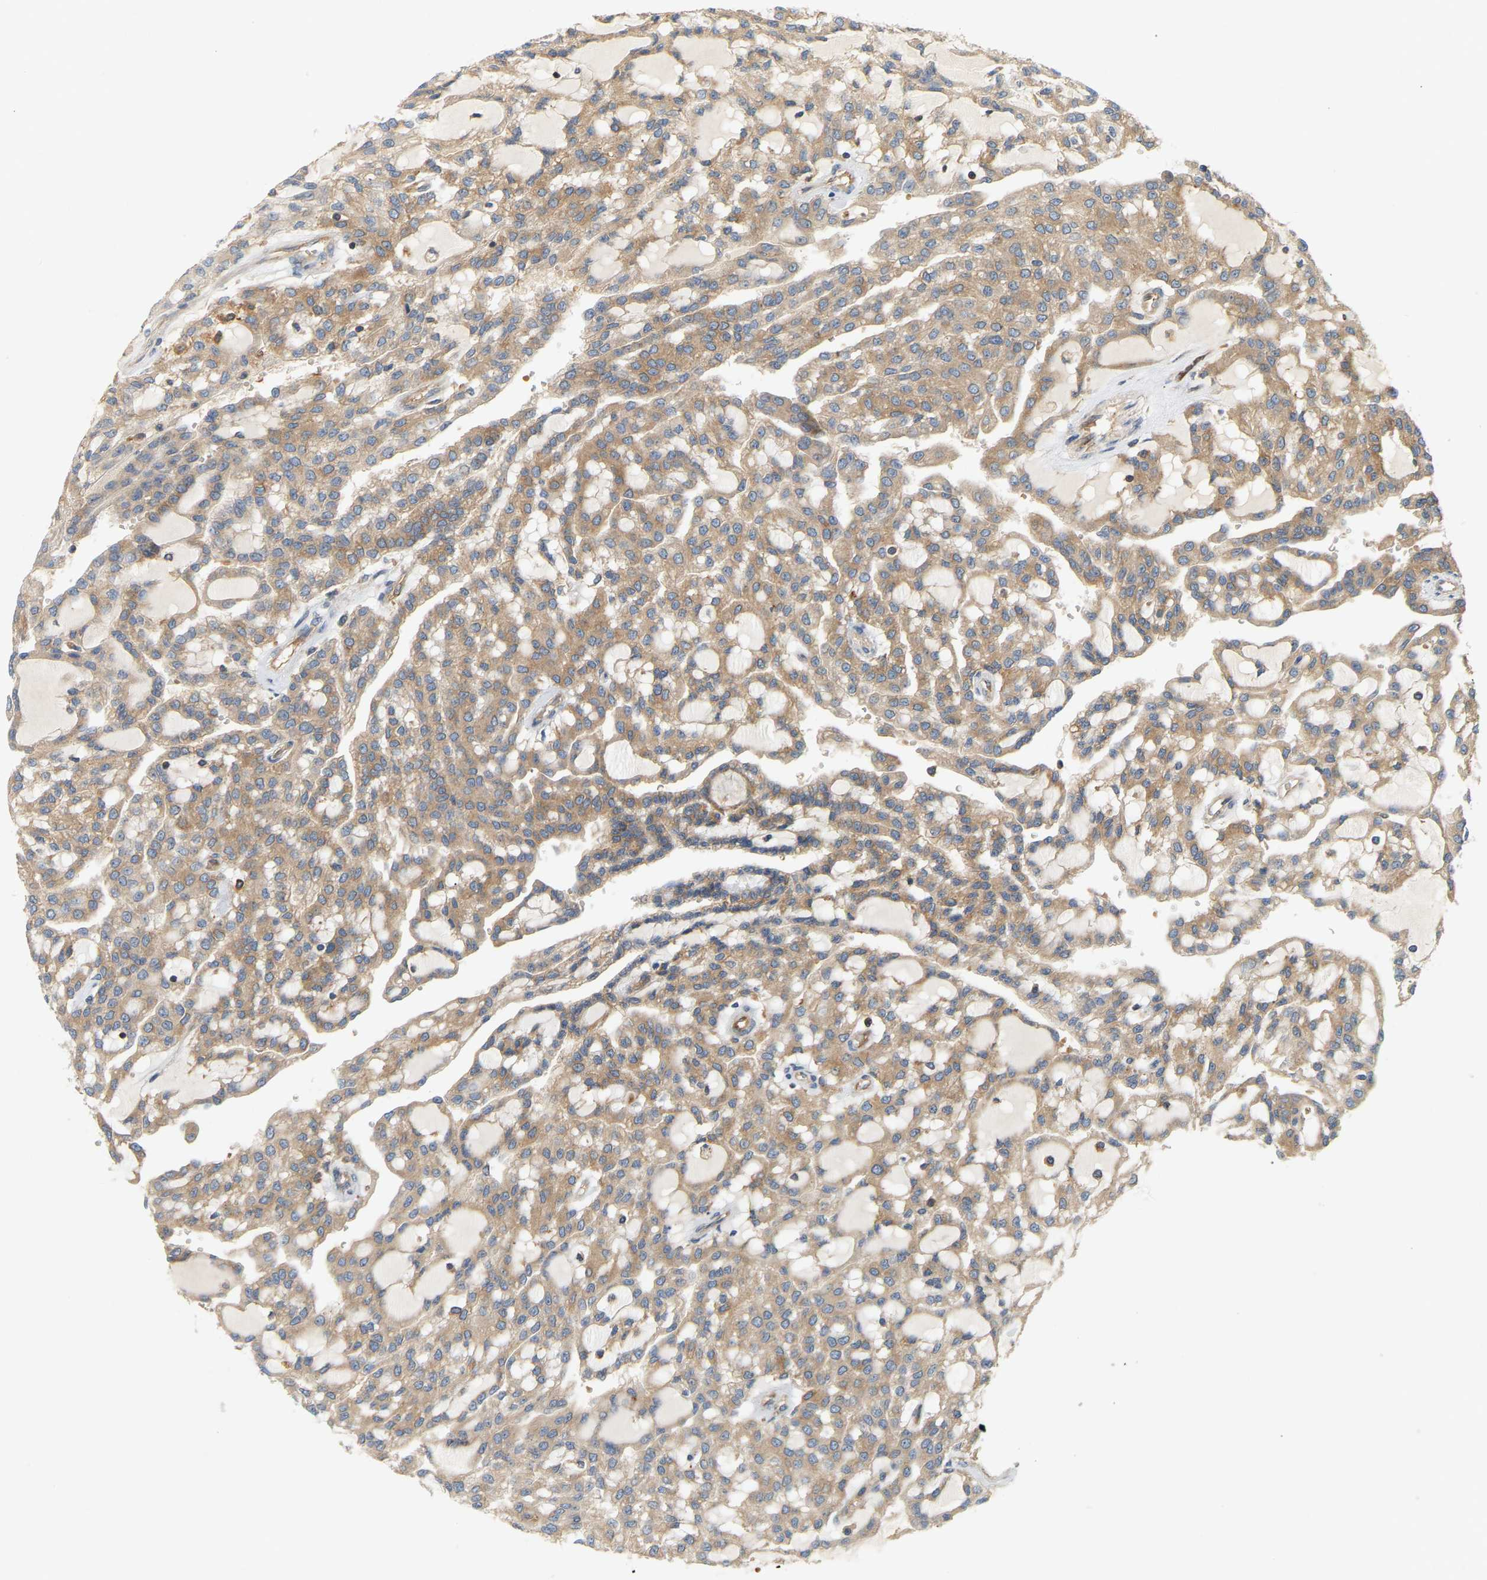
{"staining": {"intensity": "moderate", "quantity": ">75%", "location": "cytoplasmic/membranous"}, "tissue": "renal cancer", "cell_type": "Tumor cells", "image_type": "cancer", "snomed": [{"axis": "morphology", "description": "Adenocarcinoma, NOS"}, {"axis": "topography", "description": "Kidney"}], "caption": "Renal cancer stained with a brown dye shows moderate cytoplasmic/membranous positive positivity in about >75% of tumor cells.", "gene": "AKAP13", "patient": {"sex": "male", "age": 63}}